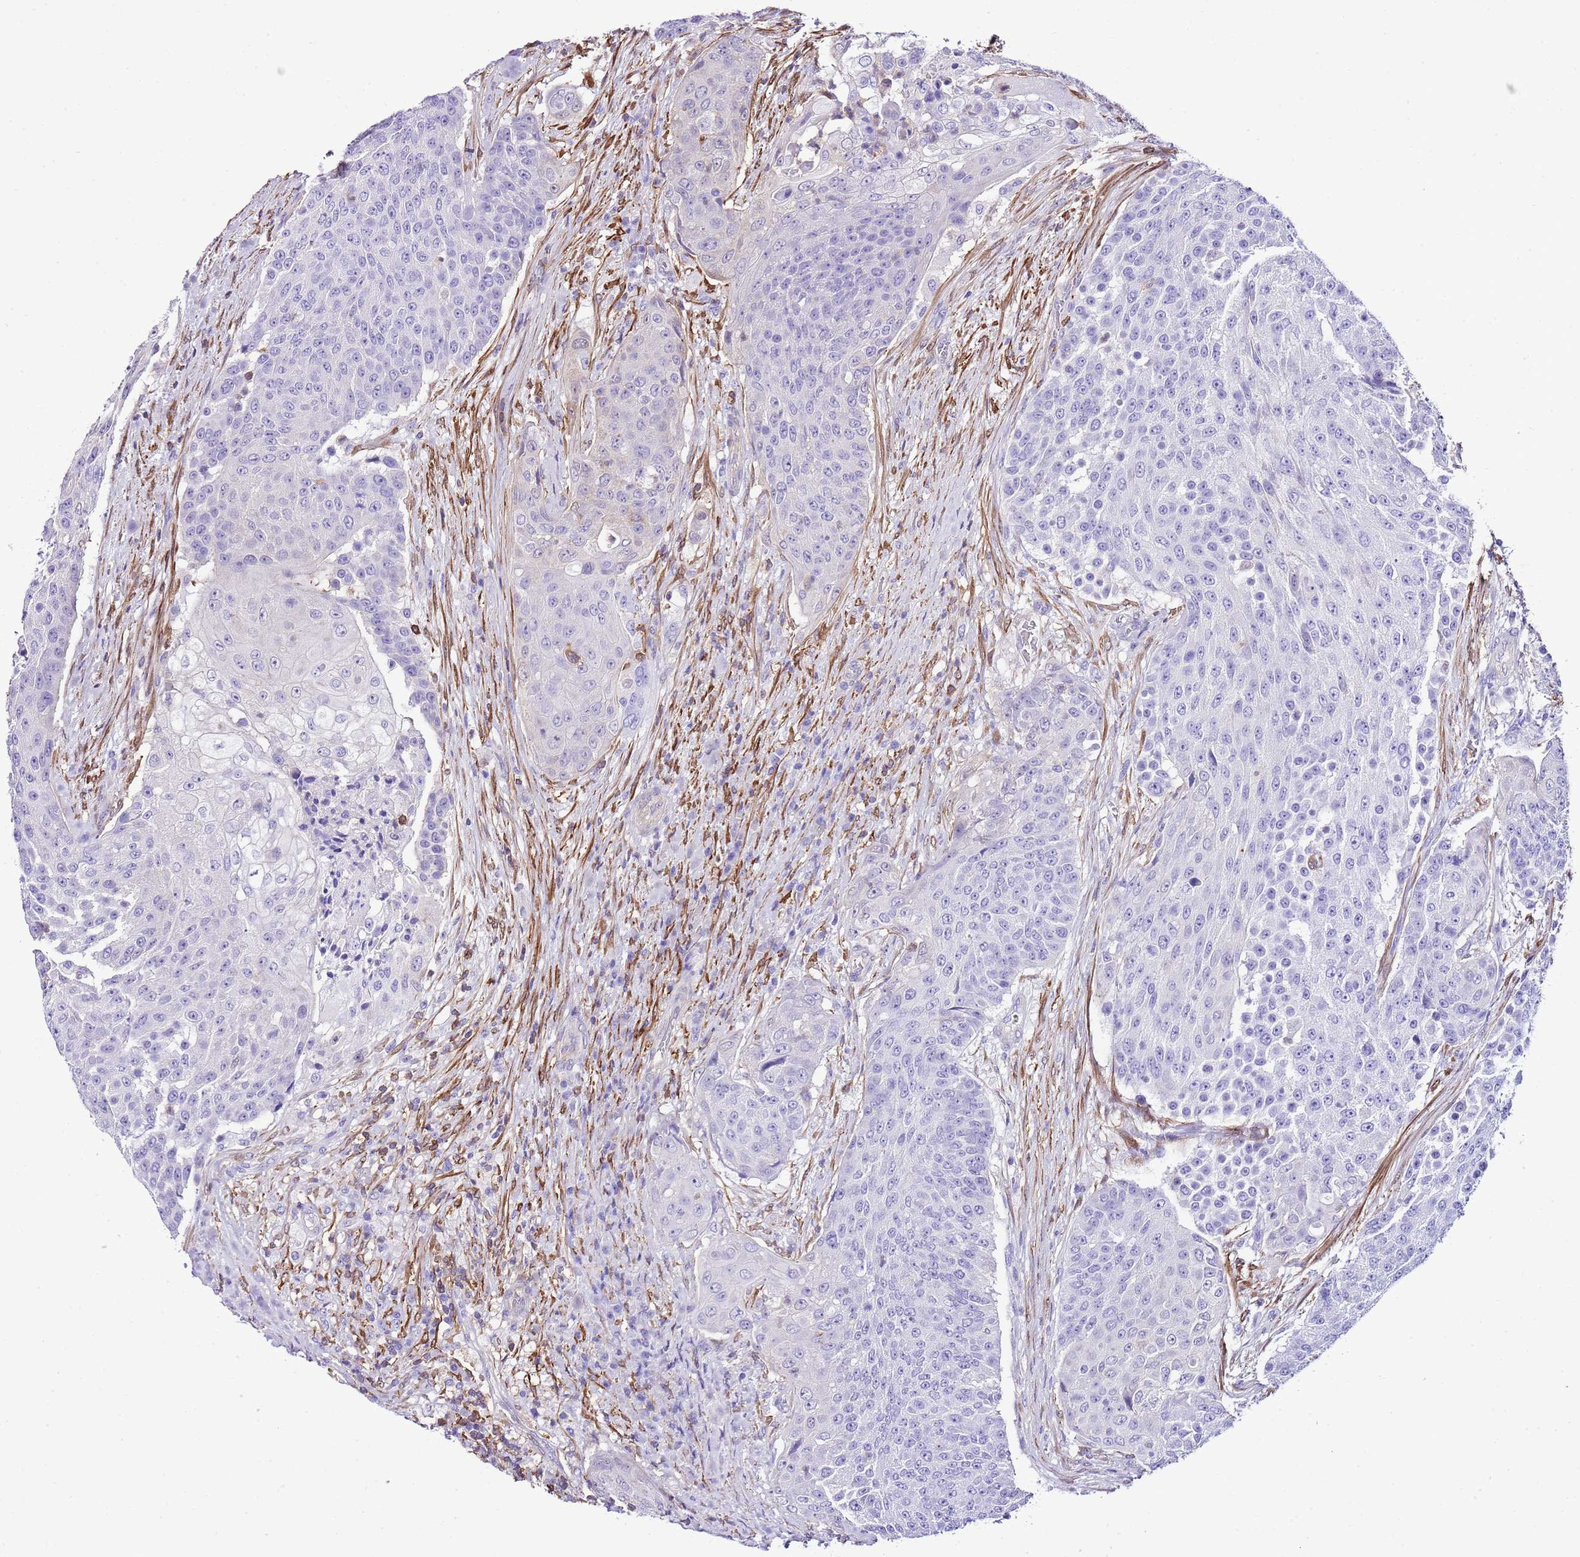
{"staining": {"intensity": "negative", "quantity": "none", "location": "none"}, "tissue": "urothelial cancer", "cell_type": "Tumor cells", "image_type": "cancer", "snomed": [{"axis": "morphology", "description": "Urothelial carcinoma, High grade"}, {"axis": "topography", "description": "Urinary bladder"}], "caption": "This histopathology image is of urothelial cancer stained with immunohistochemistry (IHC) to label a protein in brown with the nuclei are counter-stained blue. There is no positivity in tumor cells.", "gene": "CNN2", "patient": {"sex": "female", "age": 63}}